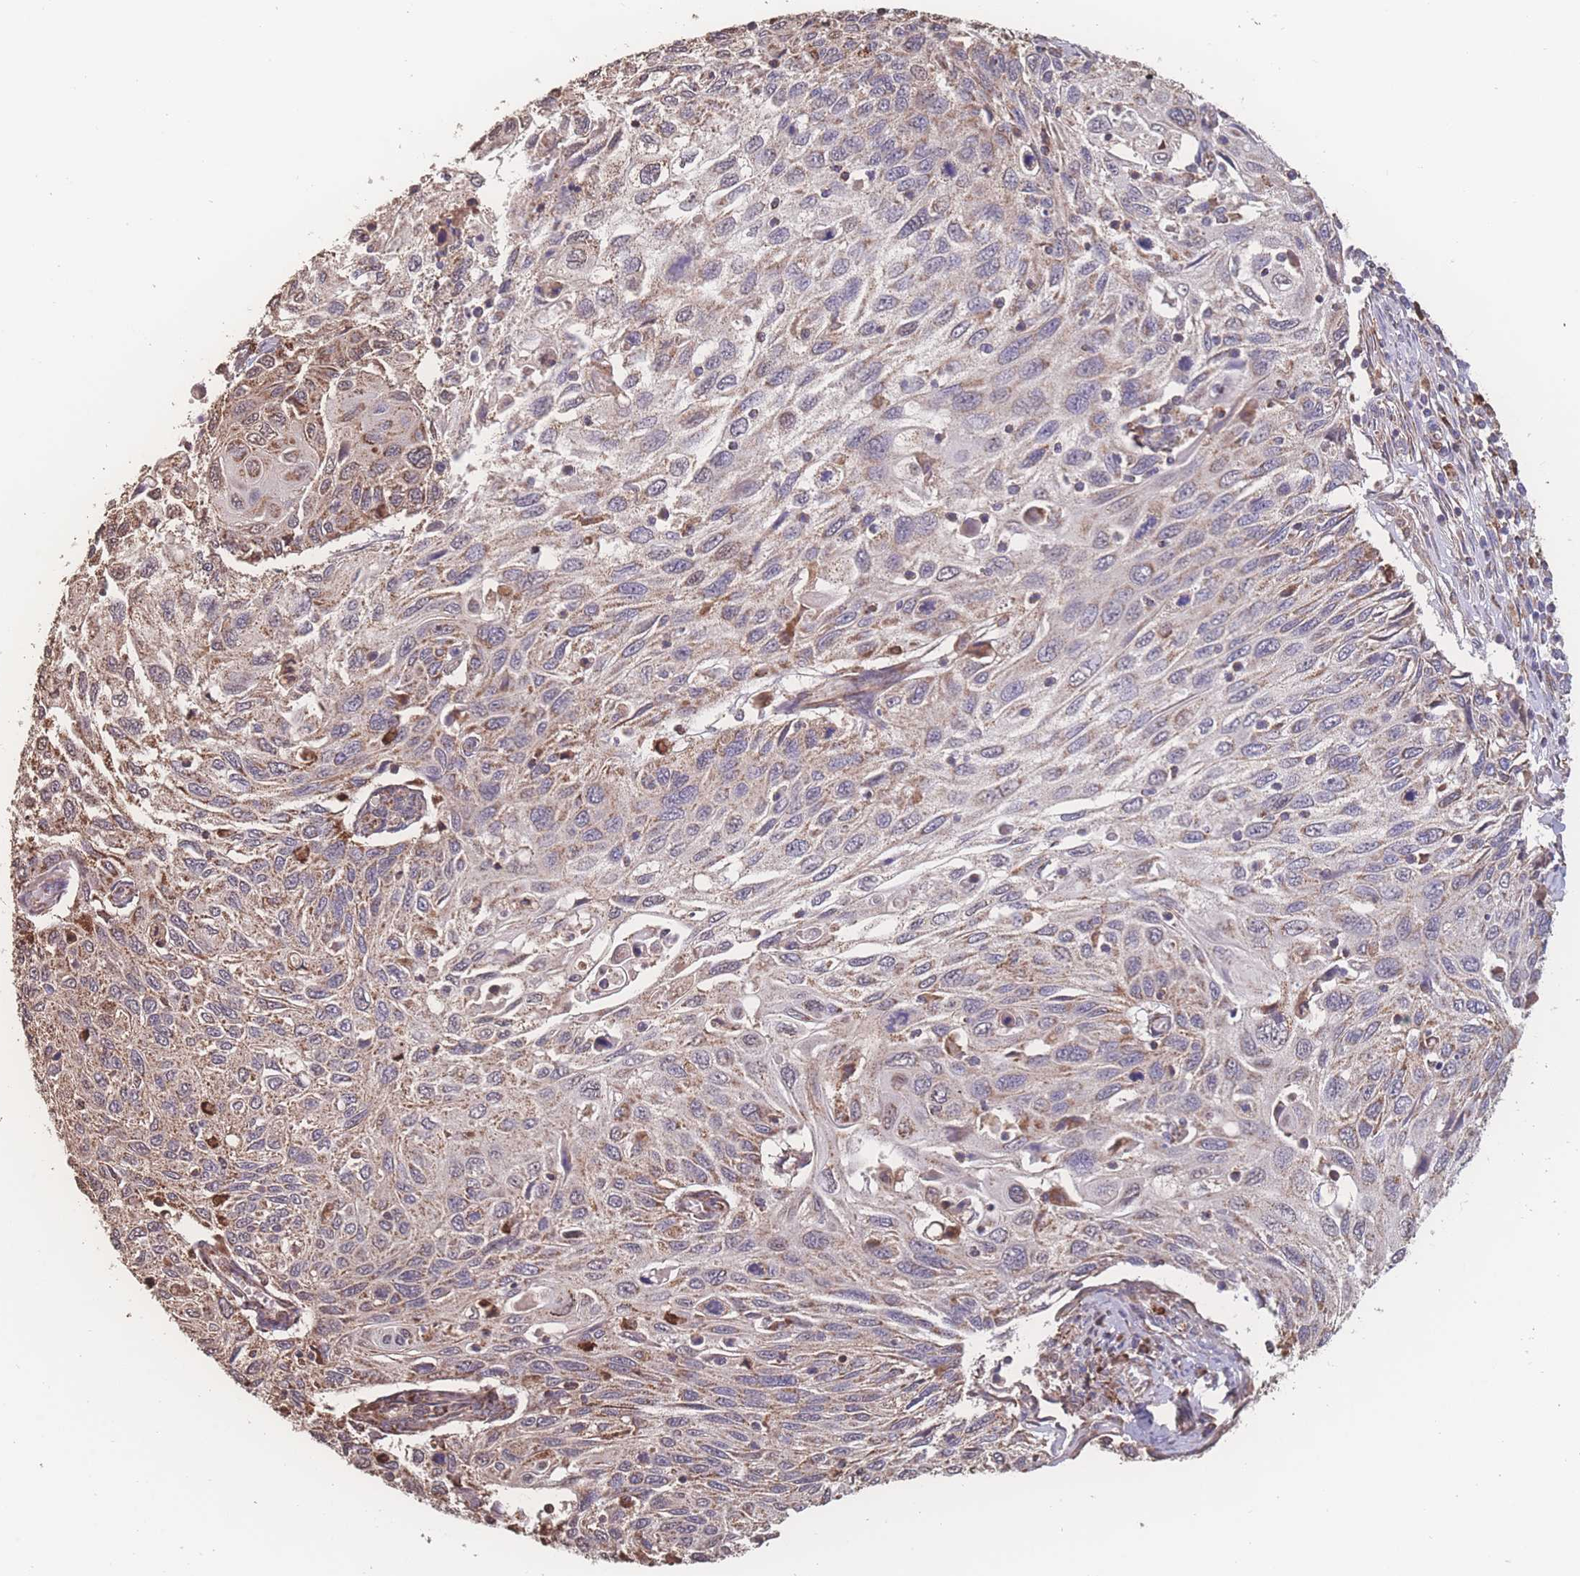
{"staining": {"intensity": "moderate", "quantity": "<25%", "location": "cytoplasmic/membranous"}, "tissue": "cervical cancer", "cell_type": "Tumor cells", "image_type": "cancer", "snomed": [{"axis": "morphology", "description": "Squamous cell carcinoma, NOS"}, {"axis": "topography", "description": "Cervix"}], "caption": "This micrograph displays immunohistochemistry staining of cervical squamous cell carcinoma, with low moderate cytoplasmic/membranous positivity in about <25% of tumor cells.", "gene": "SGSM3", "patient": {"sex": "female", "age": 70}}